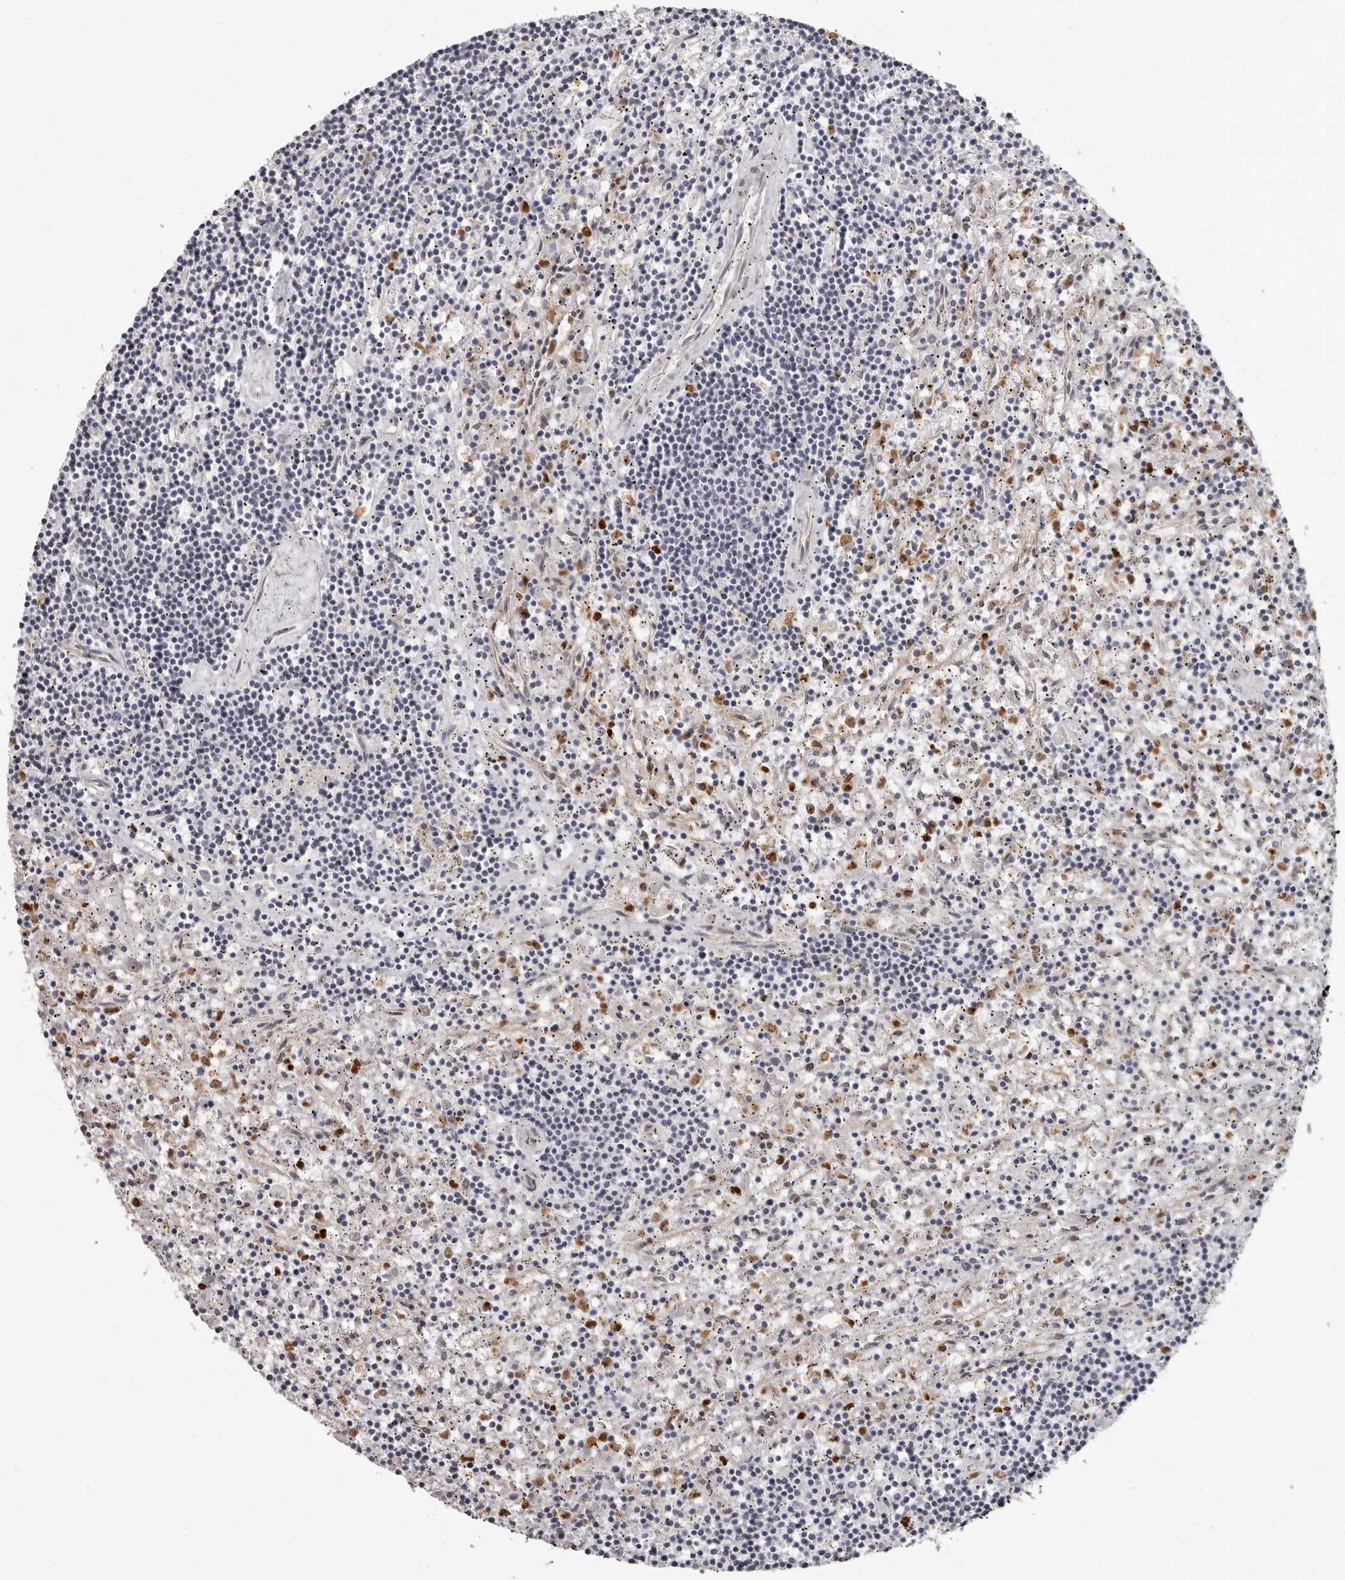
{"staining": {"intensity": "negative", "quantity": "none", "location": "none"}, "tissue": "lymphoma", "cell_type": "Tumor cells", "image_type": "cancer", "snomed": [{"axis": "morphology", "description": "Malignant lymphoma, non-Hodgkin's type, Low grade"}, {"axis": "topography", "description": "Spleen"}], "caption": "Micrograph shows no significant protein positivity in tumor cells of lymphoma. (Immunohistochemistry (ihc), brightfield microscopy, high magnification).", "gene": "GPR157", "patient": {"sex": "male", "age": 76}}